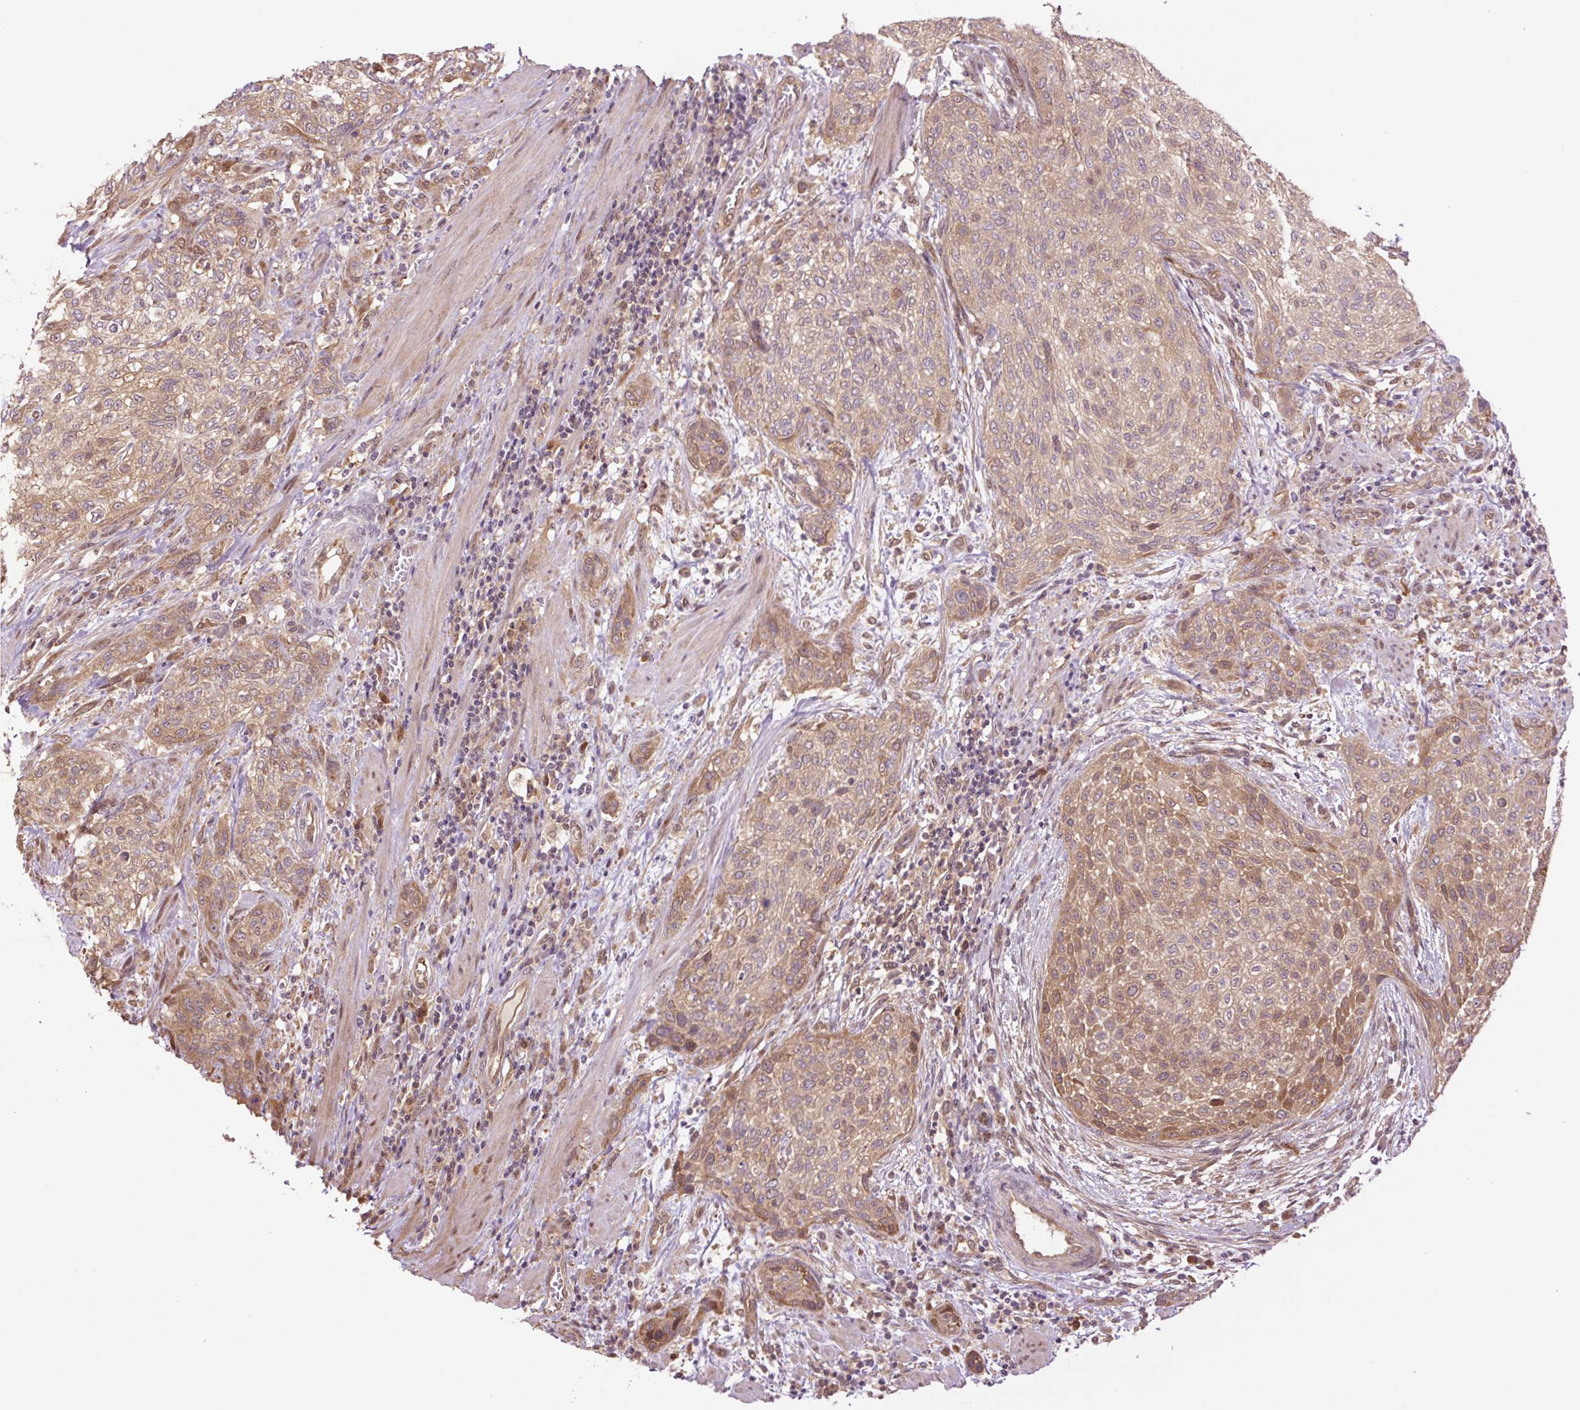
{"staining": {"intensity": "moderate", "quantity": ">75%", "location": "cytoplasmic/membranous"}, "tissue": "urothelial cancer", "cell_type": "Tumor cells", "image_type": "cancer", "snomed": [{"axis": "morphology", "description": "Urothelial carcinoma, High grade"}, {"axis": "topography", "description": "Urinary bladder"}], "caption": "Immunohistochemical staining of human urothelial cancer reveals medium levels of moderate cytoplasmic/membranous staining in approximately >75% of tumor cells.", "gene": "TPT1", "patient": {"sex": "male", "age": 35}}